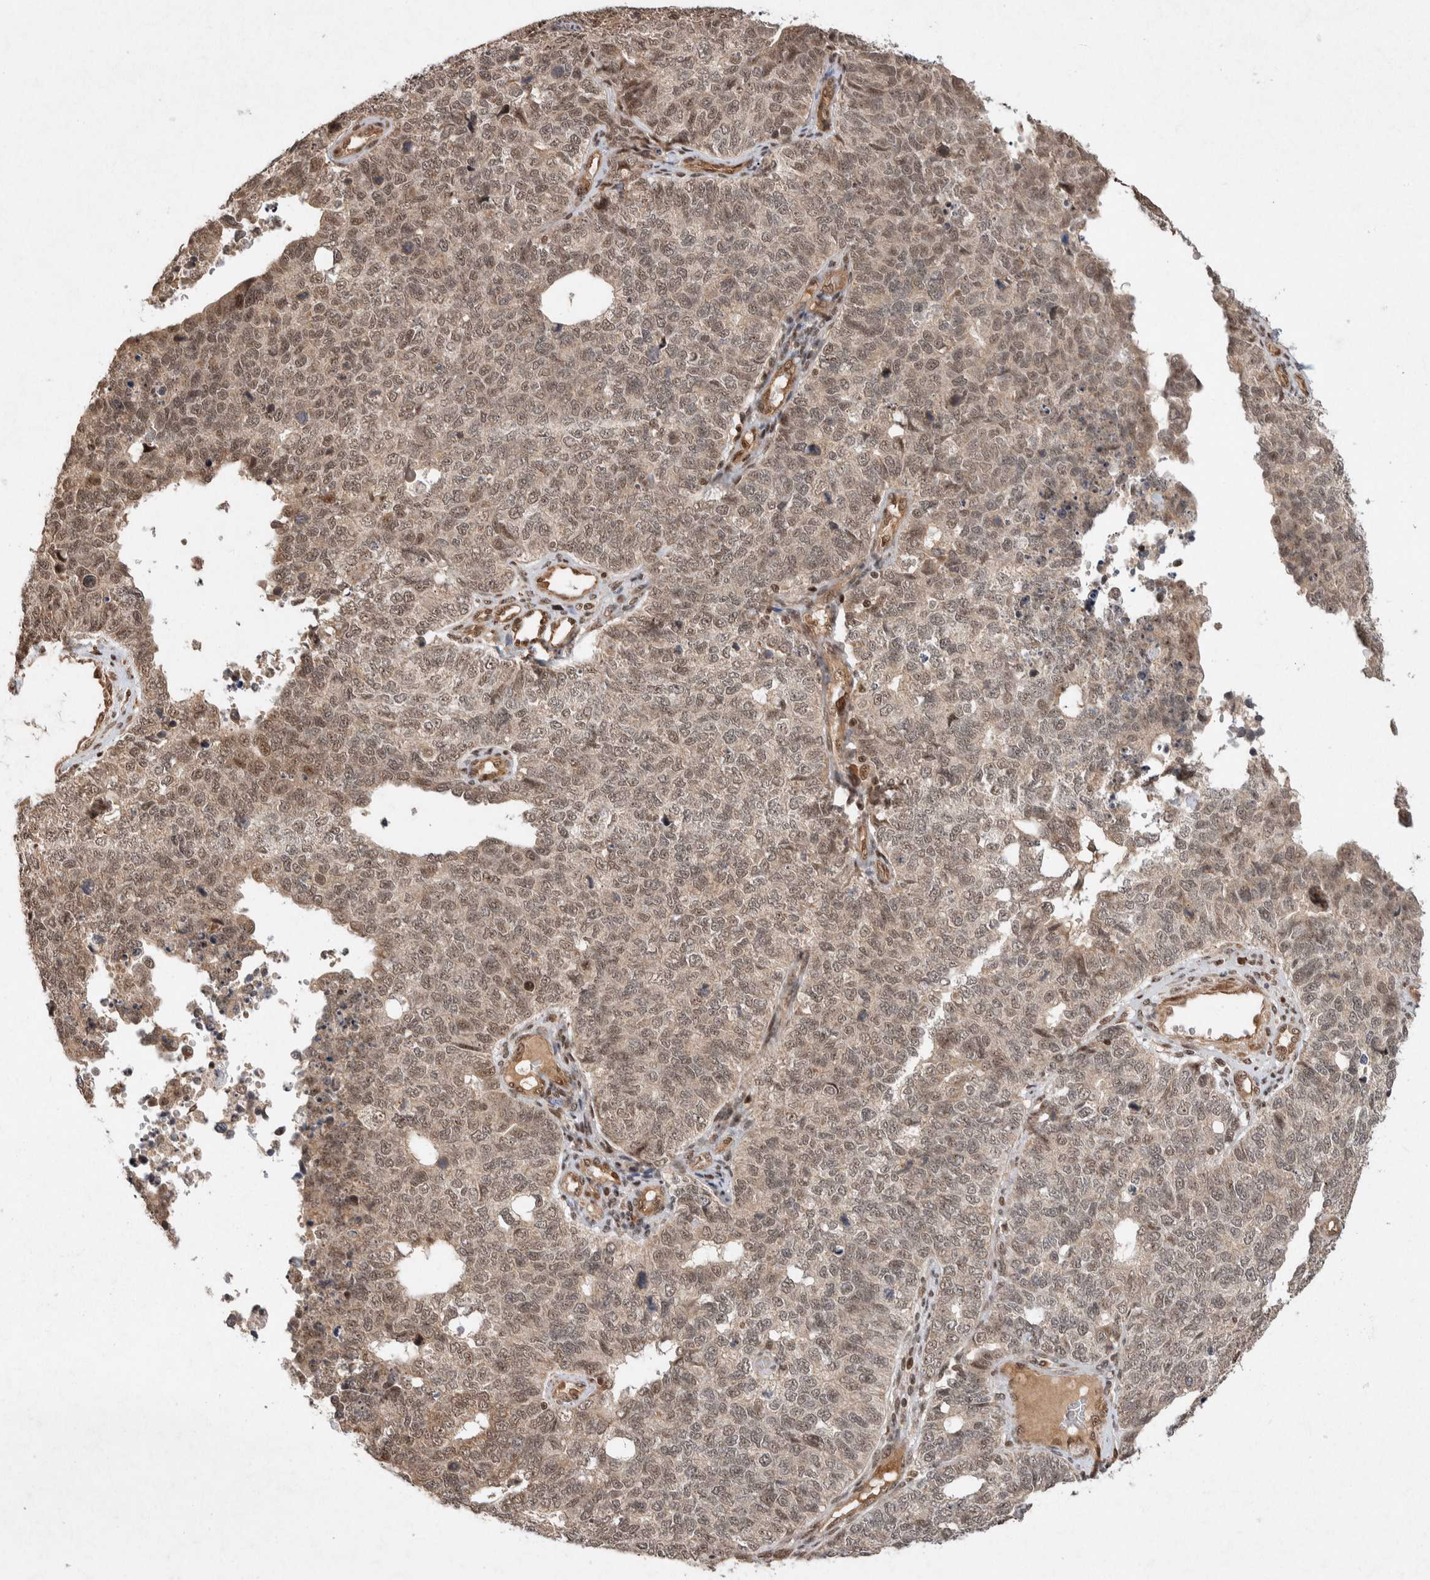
{"staining": {"intensity": "weak", "quantity": "25%-75%", "location": "nuclear"}, "tissue": "cervical cancer", "cell_type": "Tumor cells", "image_type": "cancer", "snomed": [{"axis": "morphology", "description": "Squamous cell carcinoma, NOS"}, {"axis": "topography", "description": "Cervix"}], "caption": "This is an image of immunohistochemistry staining of squamous cell carcinoma (cervical), which shows weak expression in the nuclear of tumor cells.", "gene": "TOR1B", "patient": {"sex": "female", "age": 63}}